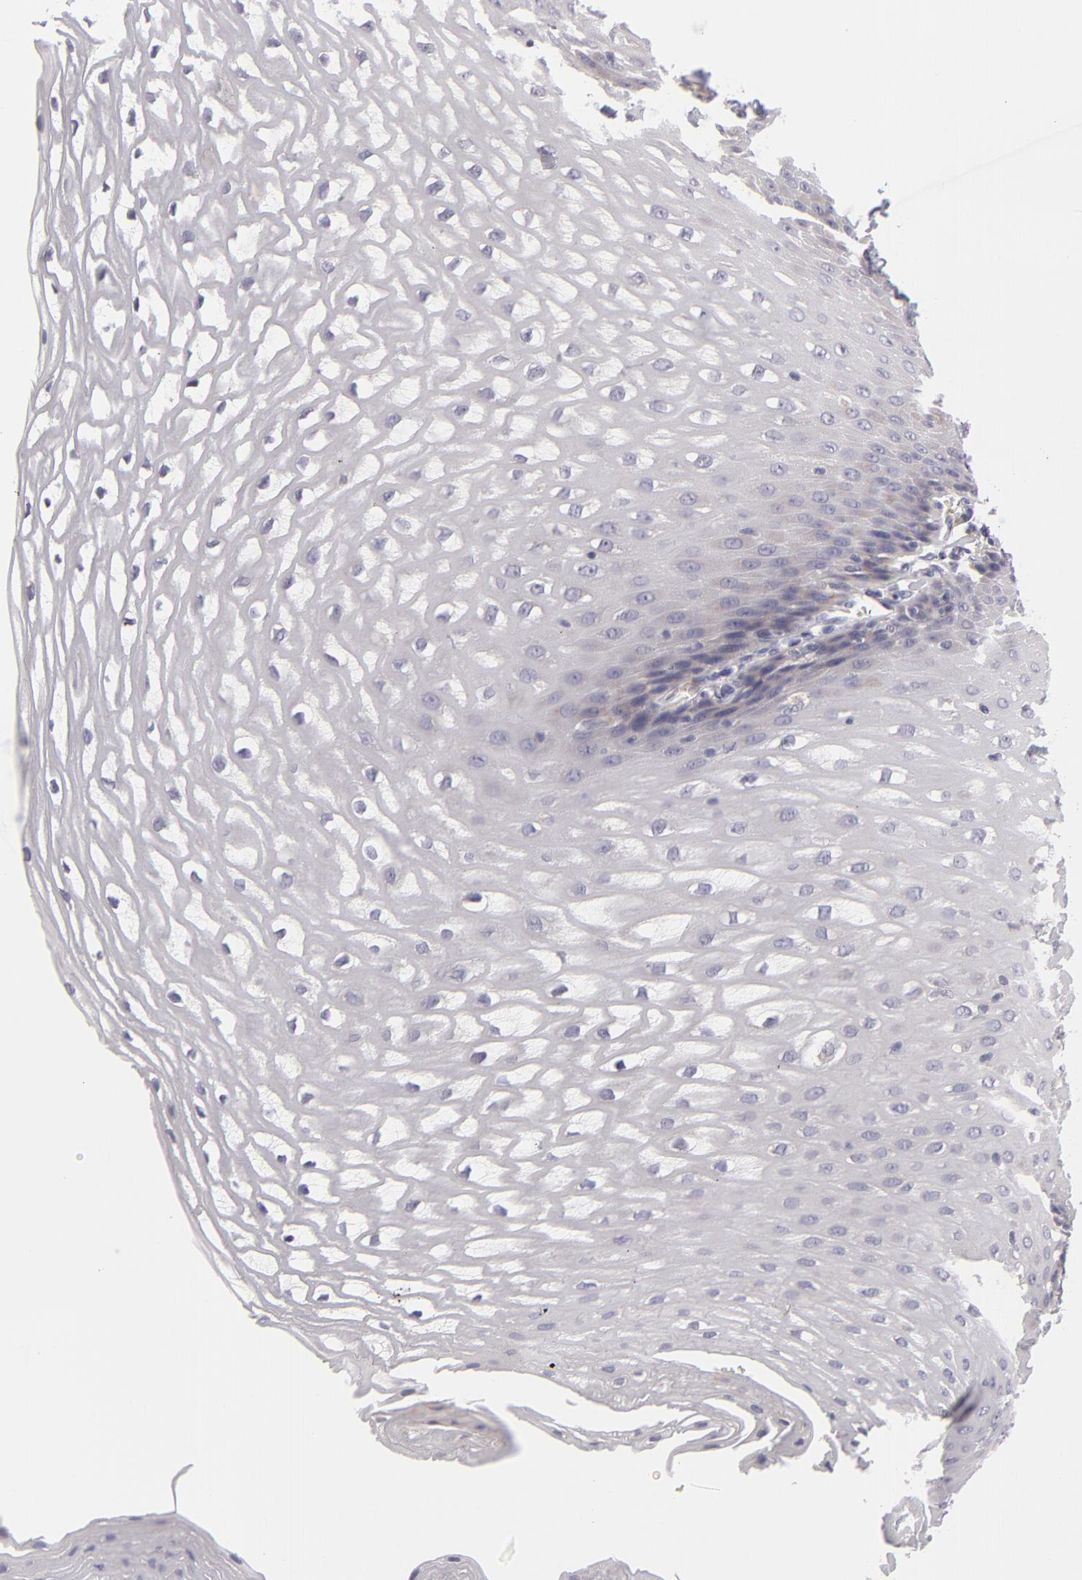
{"staining": {"intensity": "negative", "quantity": "none", "location": "none"}, "tissue": "esophagus", "cell_type": "Squamous epithelial cells", "image_type": "normal", "snomed": [{"axis": "morphology", "description": "Normal tissue, NOS"}, {"axis": "topography", "description": "Esophagus"}], "caption": "Immunohistochemistry (IHC) micrograph of normal esophagus: esophagus stained with DAB demonstrates no significant protein staining in squamous epithelial cells.", "gene": "ATP2B3", "patient": {"sex": "female", "age": 61}}